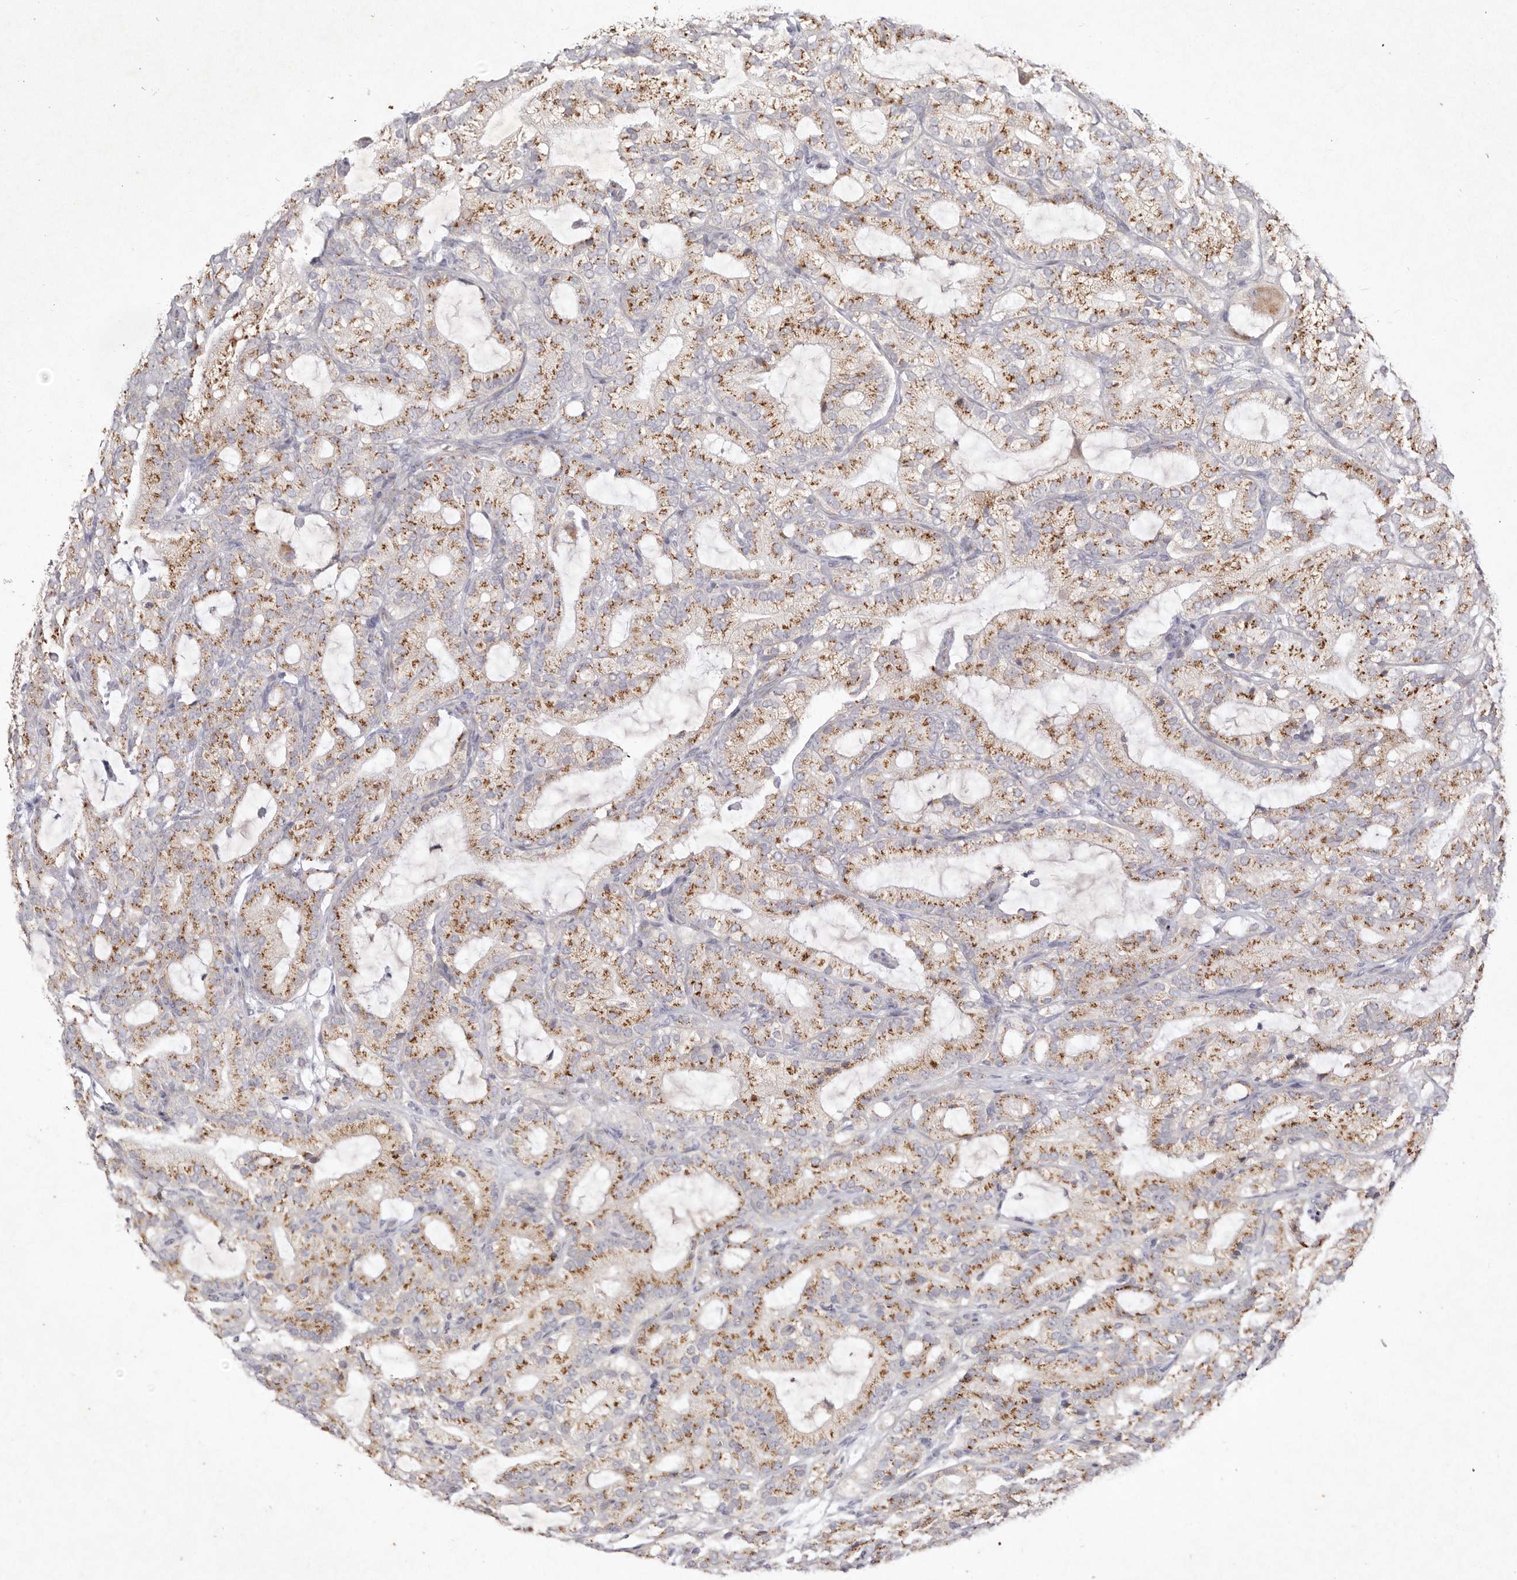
{"staining": {"intensity": "moderate", "quantity": ">75%", "location": "cytoplasmic/membranous"}, "tissue": "prostate cancer", "cell_type": "Tumor cells", "image_type": "cancer", "snomed": [{"axis": "morphology", "description": "Adenocarcinoma, High grade"}, {"axis": "topography", "description": "Prostate"}], "caption": "A medium amount of moderate cytoplasmic/membranous positivity is appreciated in about >75% of tumor cells in high-grade adenocarcinoma (prostate) tissue.", "gene": "USP24", "patient": {"sex": "male", "age": 57}}